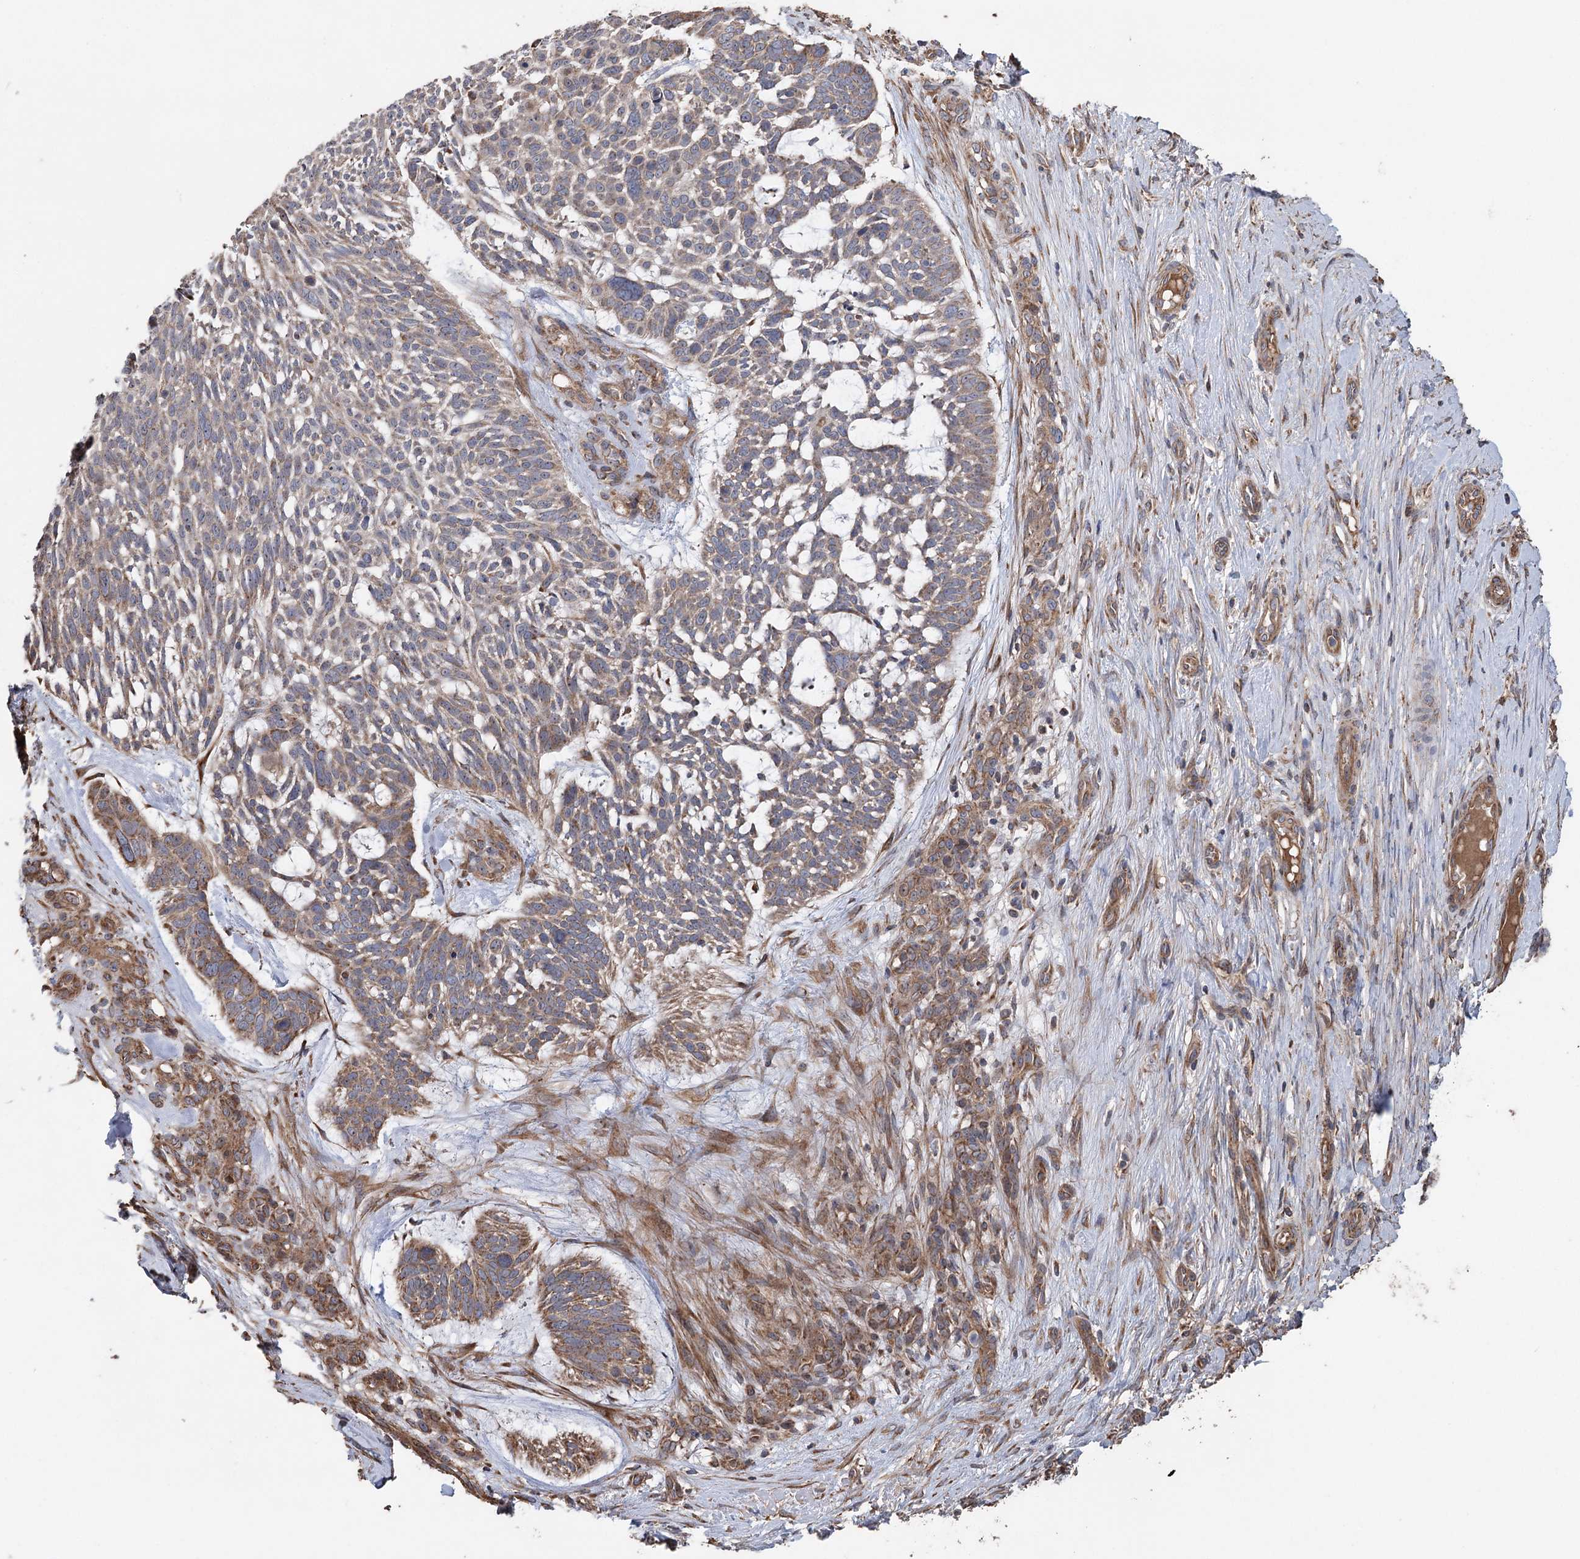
{"staining": {"intensity": "moderate", "quantity": ">75%", "location": "cytoplasmic/membranous"}, "tissue": "skin cancer", "cell_type": "Tumor cells", "image_type": "cancer", "snomed": [{"axis": "morphology", "description": "Basal cell carcinoma"}, {"axis": "topography", "description": "Skin"}], "caption": "Immunohistochemistry of human skin cancer (basal cell carcinoma) demonstrates medium levels of moderate cytoplasmic/membranous staining in about >75% of tumor cells.", "gene": "RWDD4", "patient": {"sex": "male", "age": 88}}